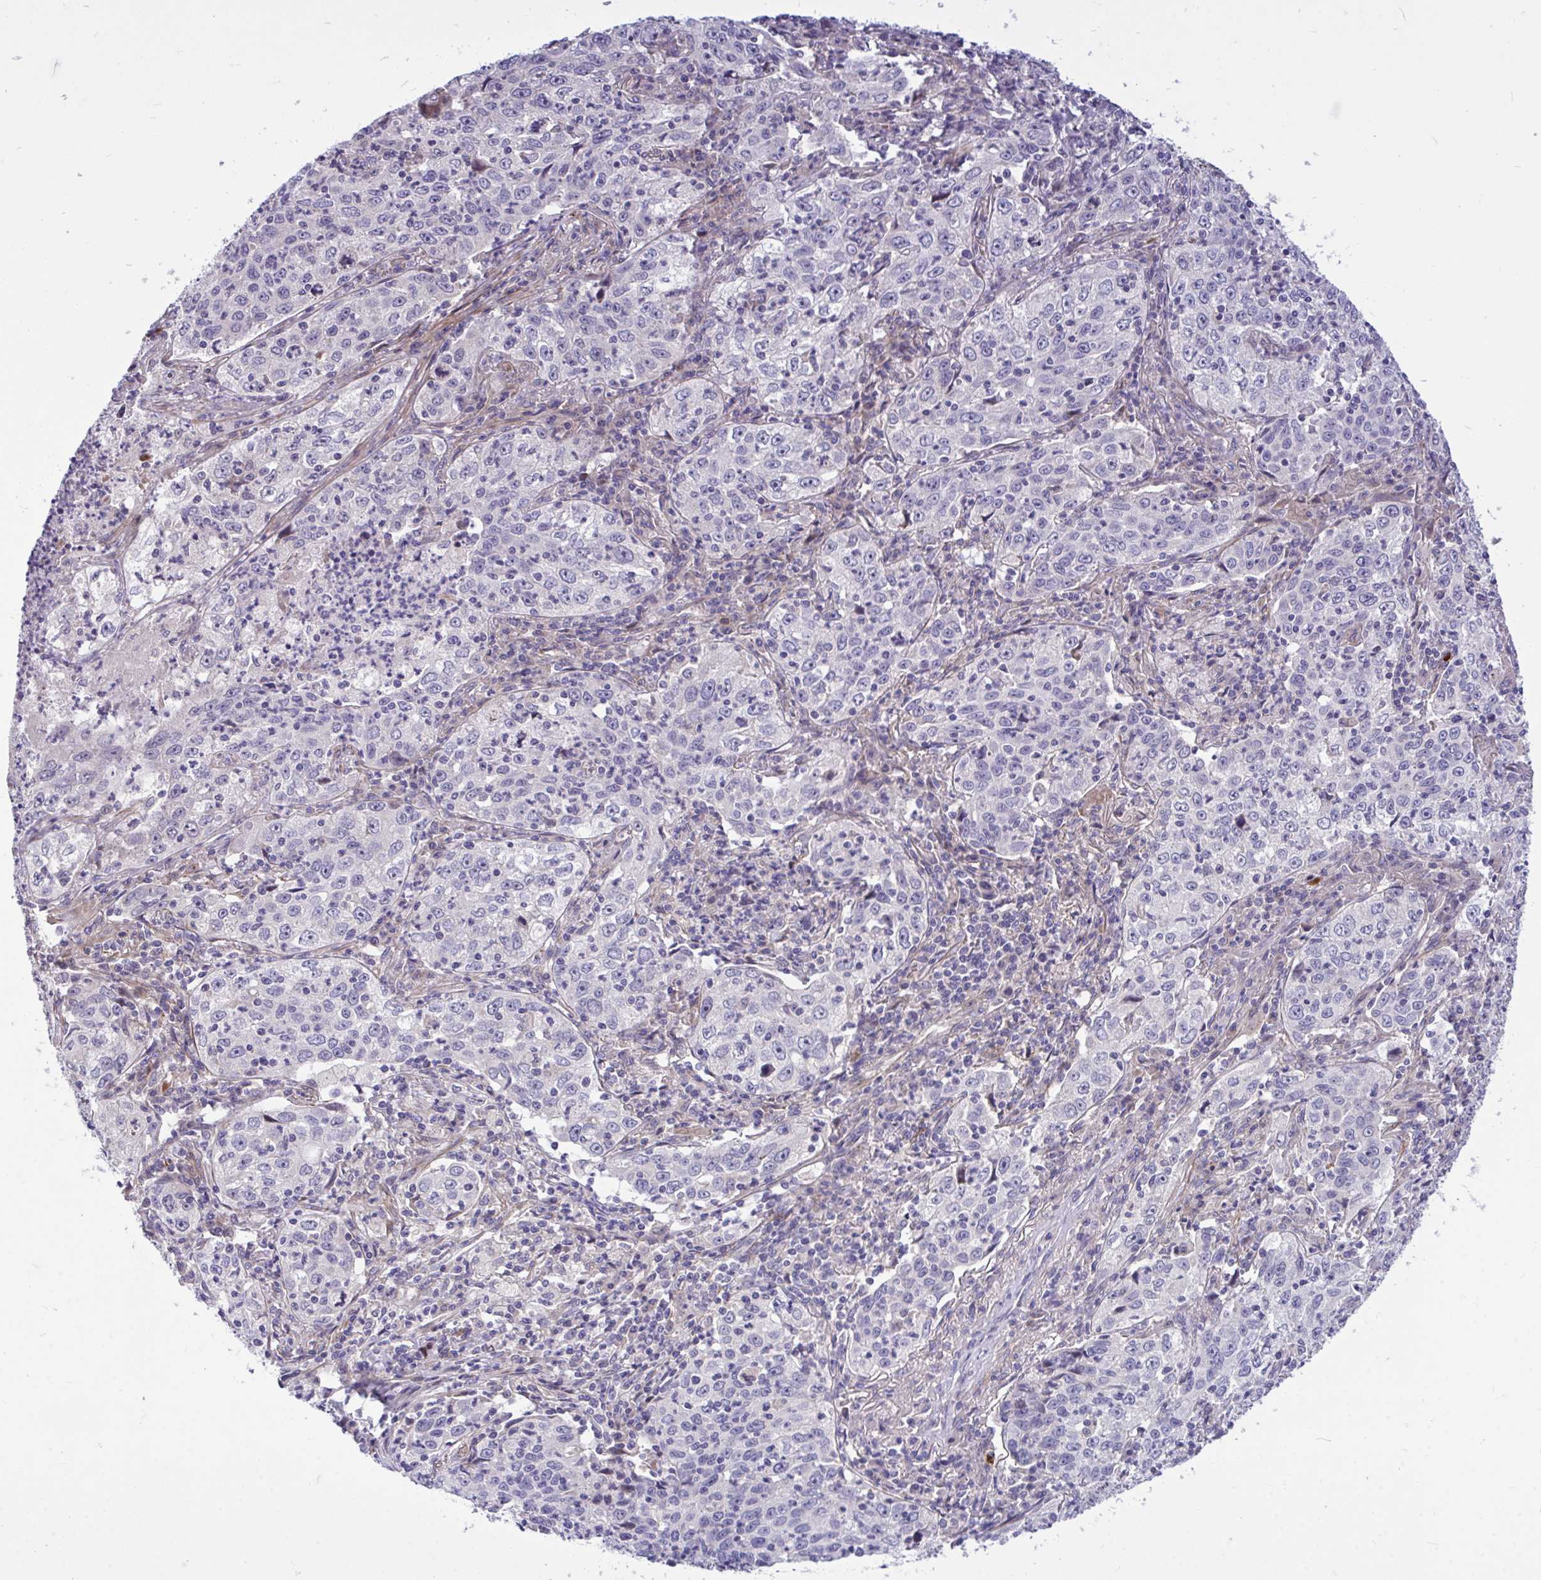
{"staining": {"intensity": "negative", "quantity": "none", "location": "none"}, "tissue": "lung cancer", "cell_type": "Tumor cells", "image_type": "cancer", "snomed": [{"axis": "morphology", "description": "Squamous cell carcinoma, NOS"}, {"axis": "topography", "description": "Lung"}], "caption": "Immunohistochemistry (IHC) of human lung cancer (squamous cell carcinoma) exhibits no positivity in tumor cells.", "gene": "HMBOX1", "patient": {"sex": "male", "age": 71}}